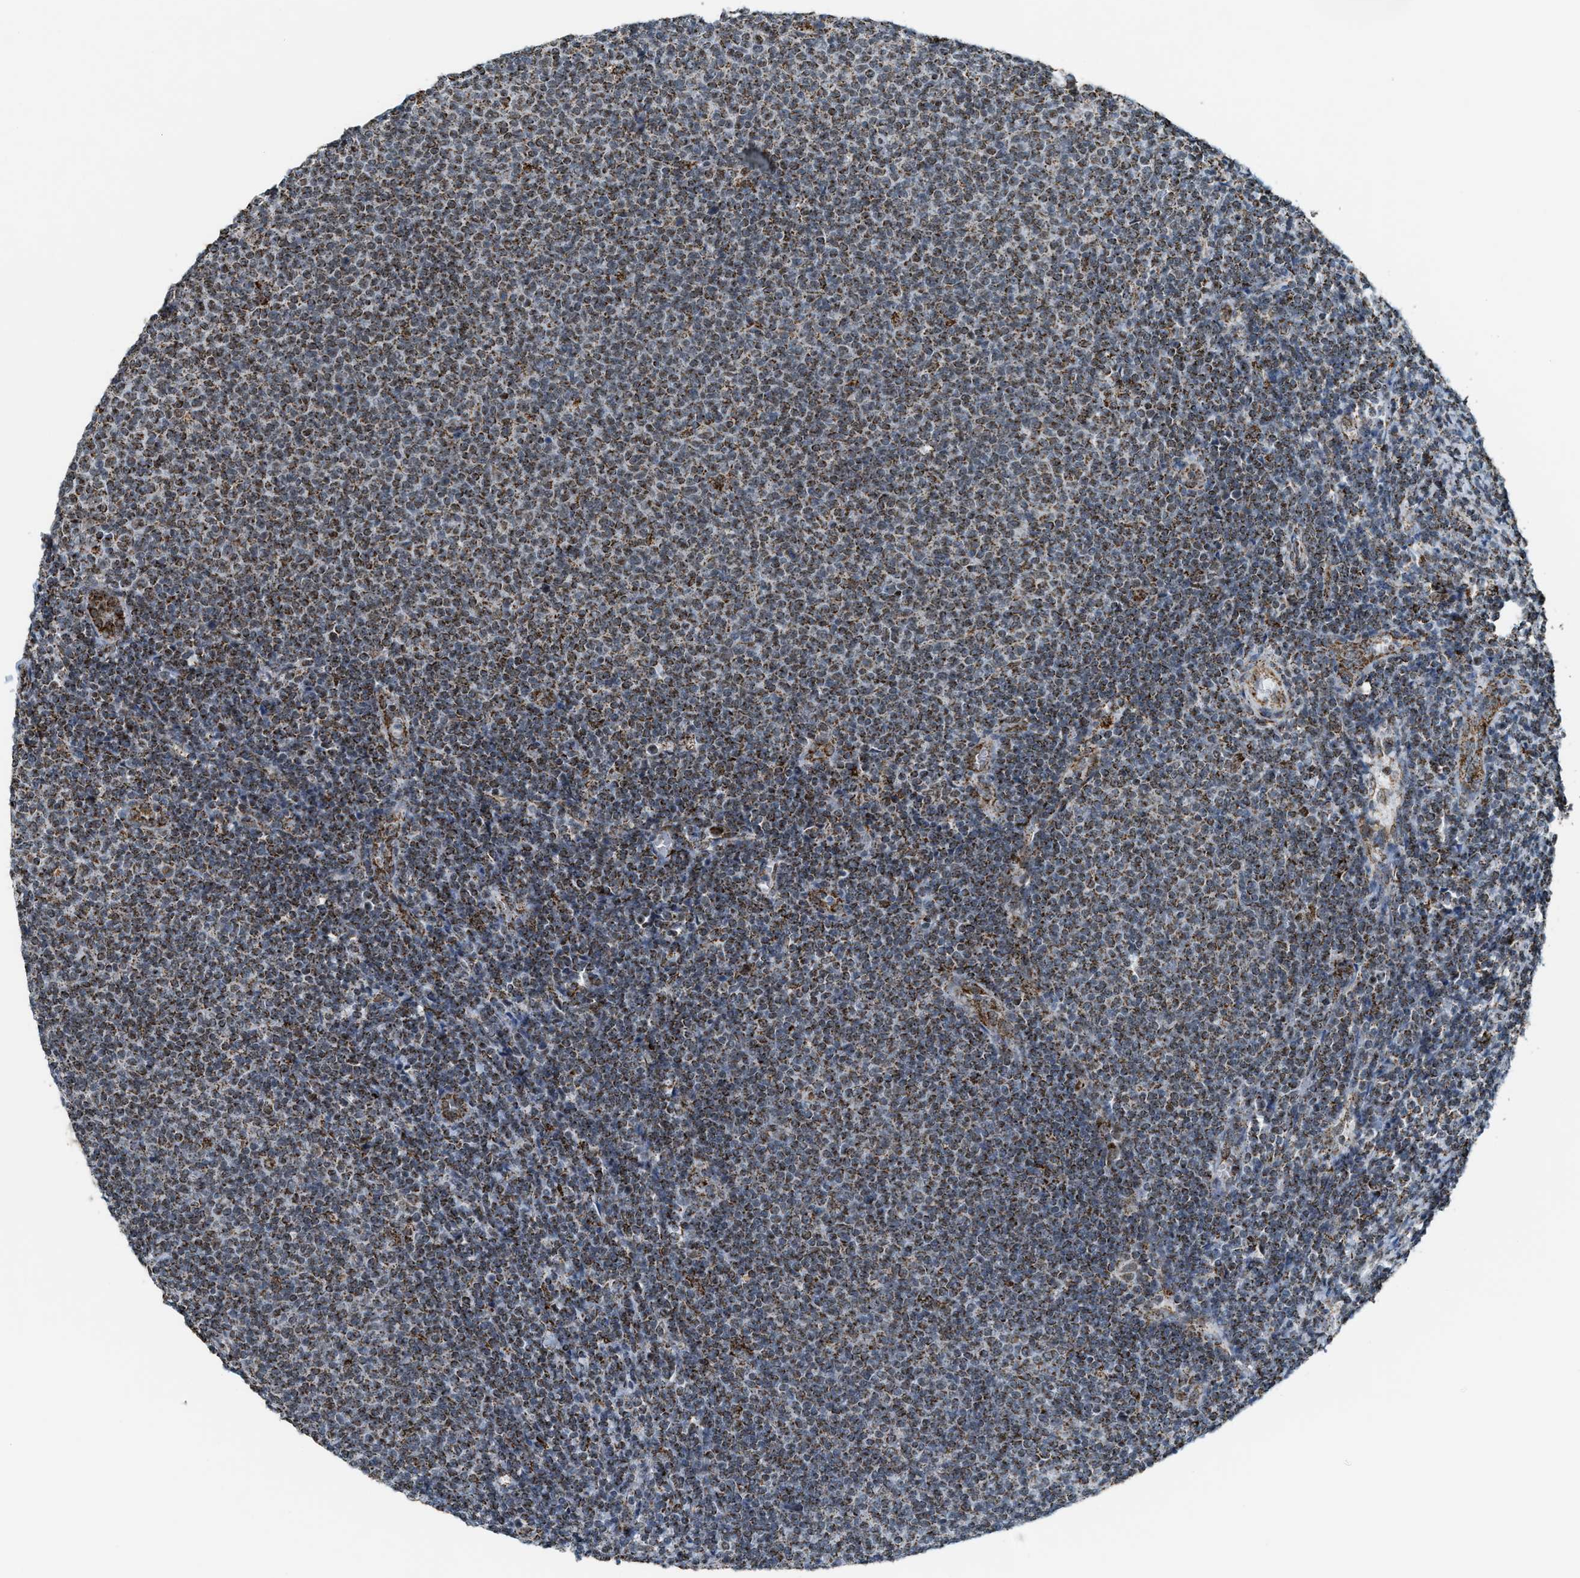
{"staining": {"intensity": "moderate", "quantity": ">75%", "location": "cytoplasmic/membranous"}, "tissue": "lymphoma", "cell_type": "Tumor cells", "image_type": "cancer", "snomed": [{"axis": "morphology", "description": "Malignant lymphoma, non-Hodgkin's type, Low grade"}, {"axis": "topography", "description": "Lymph node"}], "caption": "Immunohistochemical staining of human lymphoma displays medium levels of moderate cytoplasmic/membranous expression in approximately >75% of tumor cells. The staining is performed using DAB (3,3'-diaminobenzidine) brown chromogen to label protein expression. The nuclei are counter-stained blue using hematoxylin.", "gene": "HIBADH", "patient": {"sex": "male", "age": 66}}